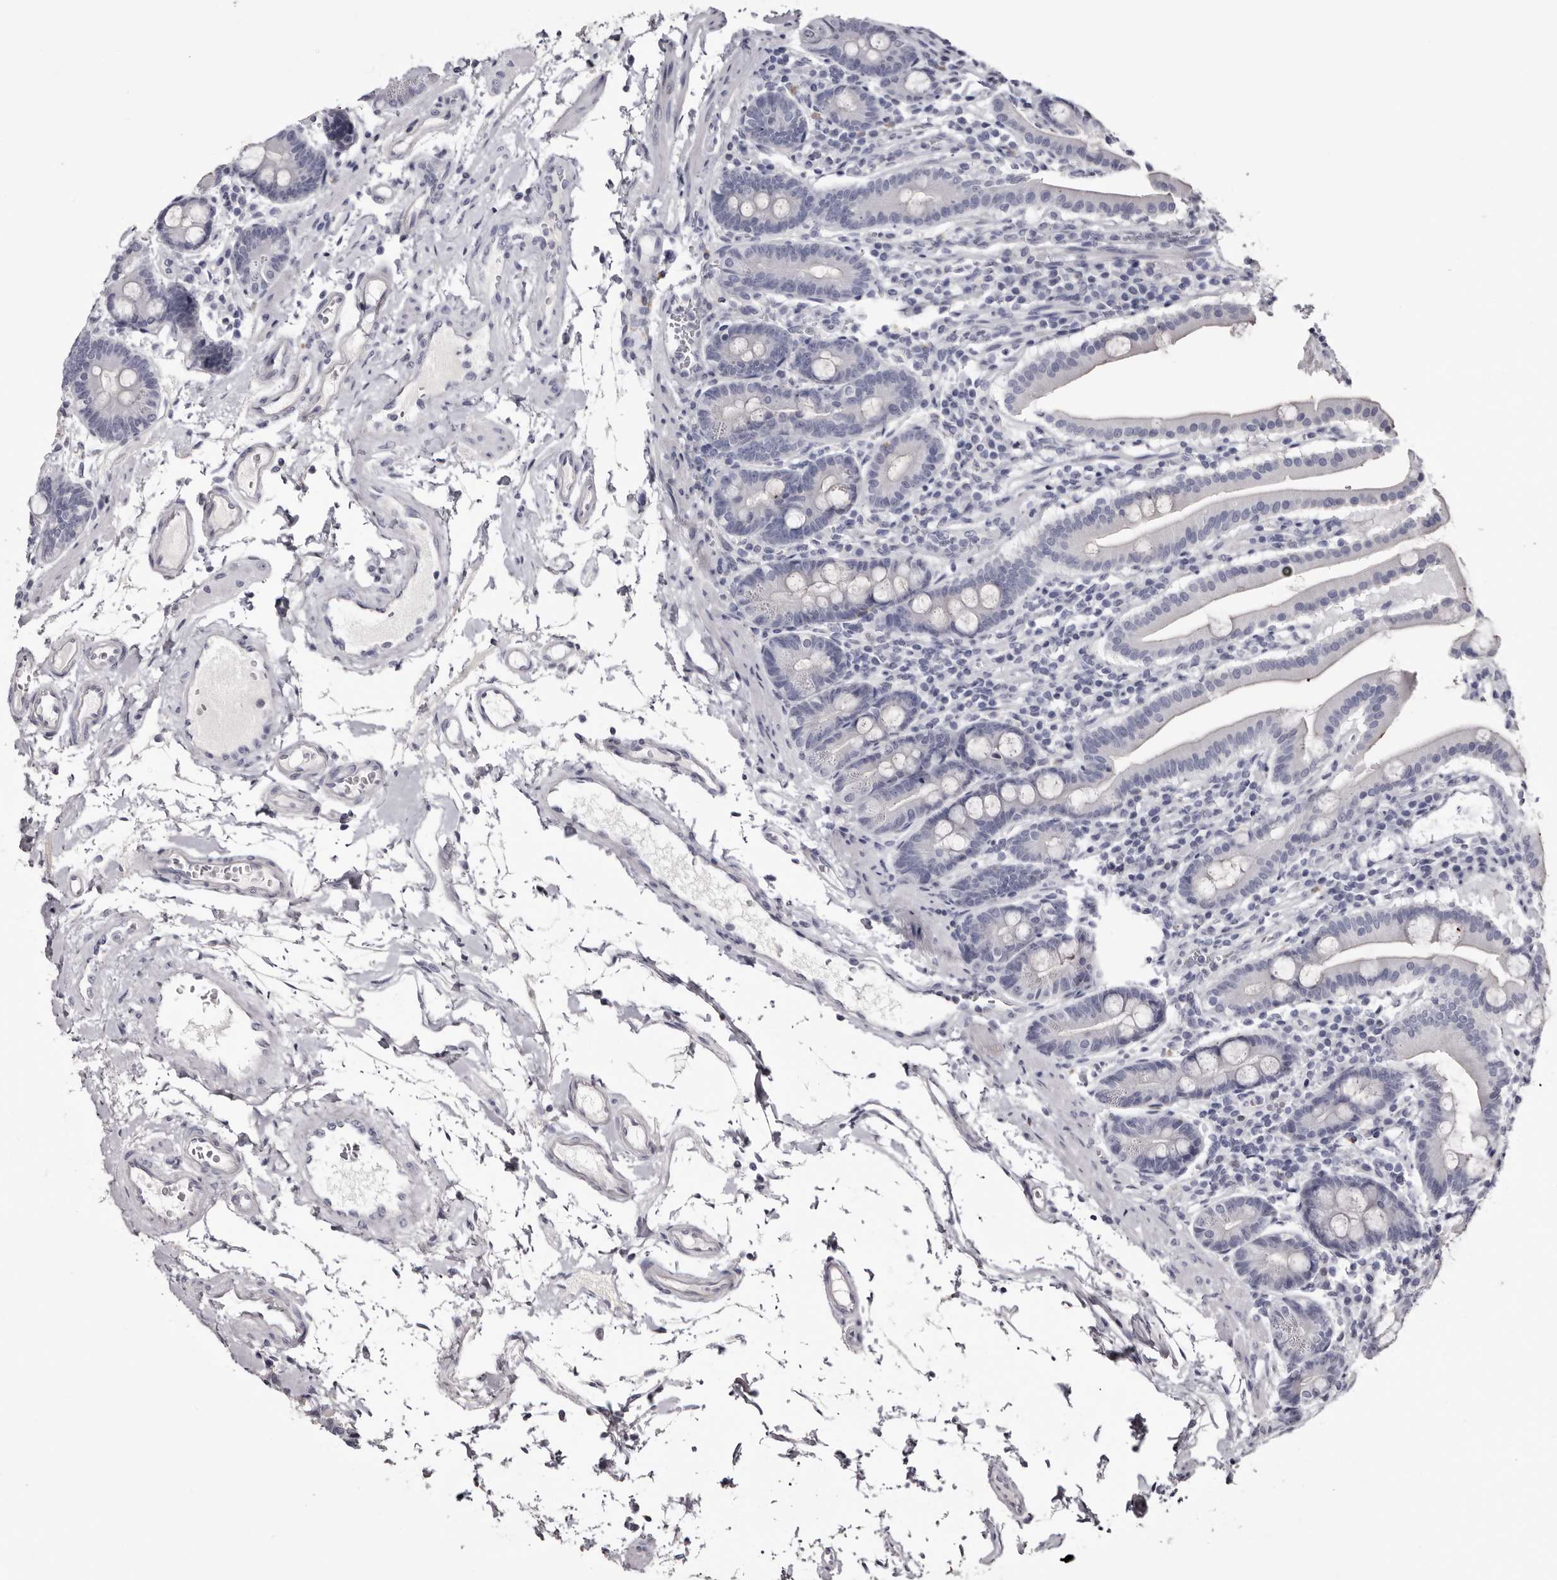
{"staining": {"intensity": "negative", "quantity": "none", "location": "none"}, "tissue": "duodenum", "cell_type": "Glandular cells", "image_type": "normal", "snomed": [{"axis": "morphology", "description": "Normal tissue, NOS"}, {"axis": "morphology", "description": "Adenocarcinoma, NOS"}, {"axis": "topography", "description": "Pancreas"}, {"axis": "topography", "description": "Duodenum"}], "caption": "A high-resolution micrograph shows IHC staining of benign duodenum, which reveals no significant staining in glandular cells.", "gene": "CA6", "patient": {"sex": "male", "age": 50}}